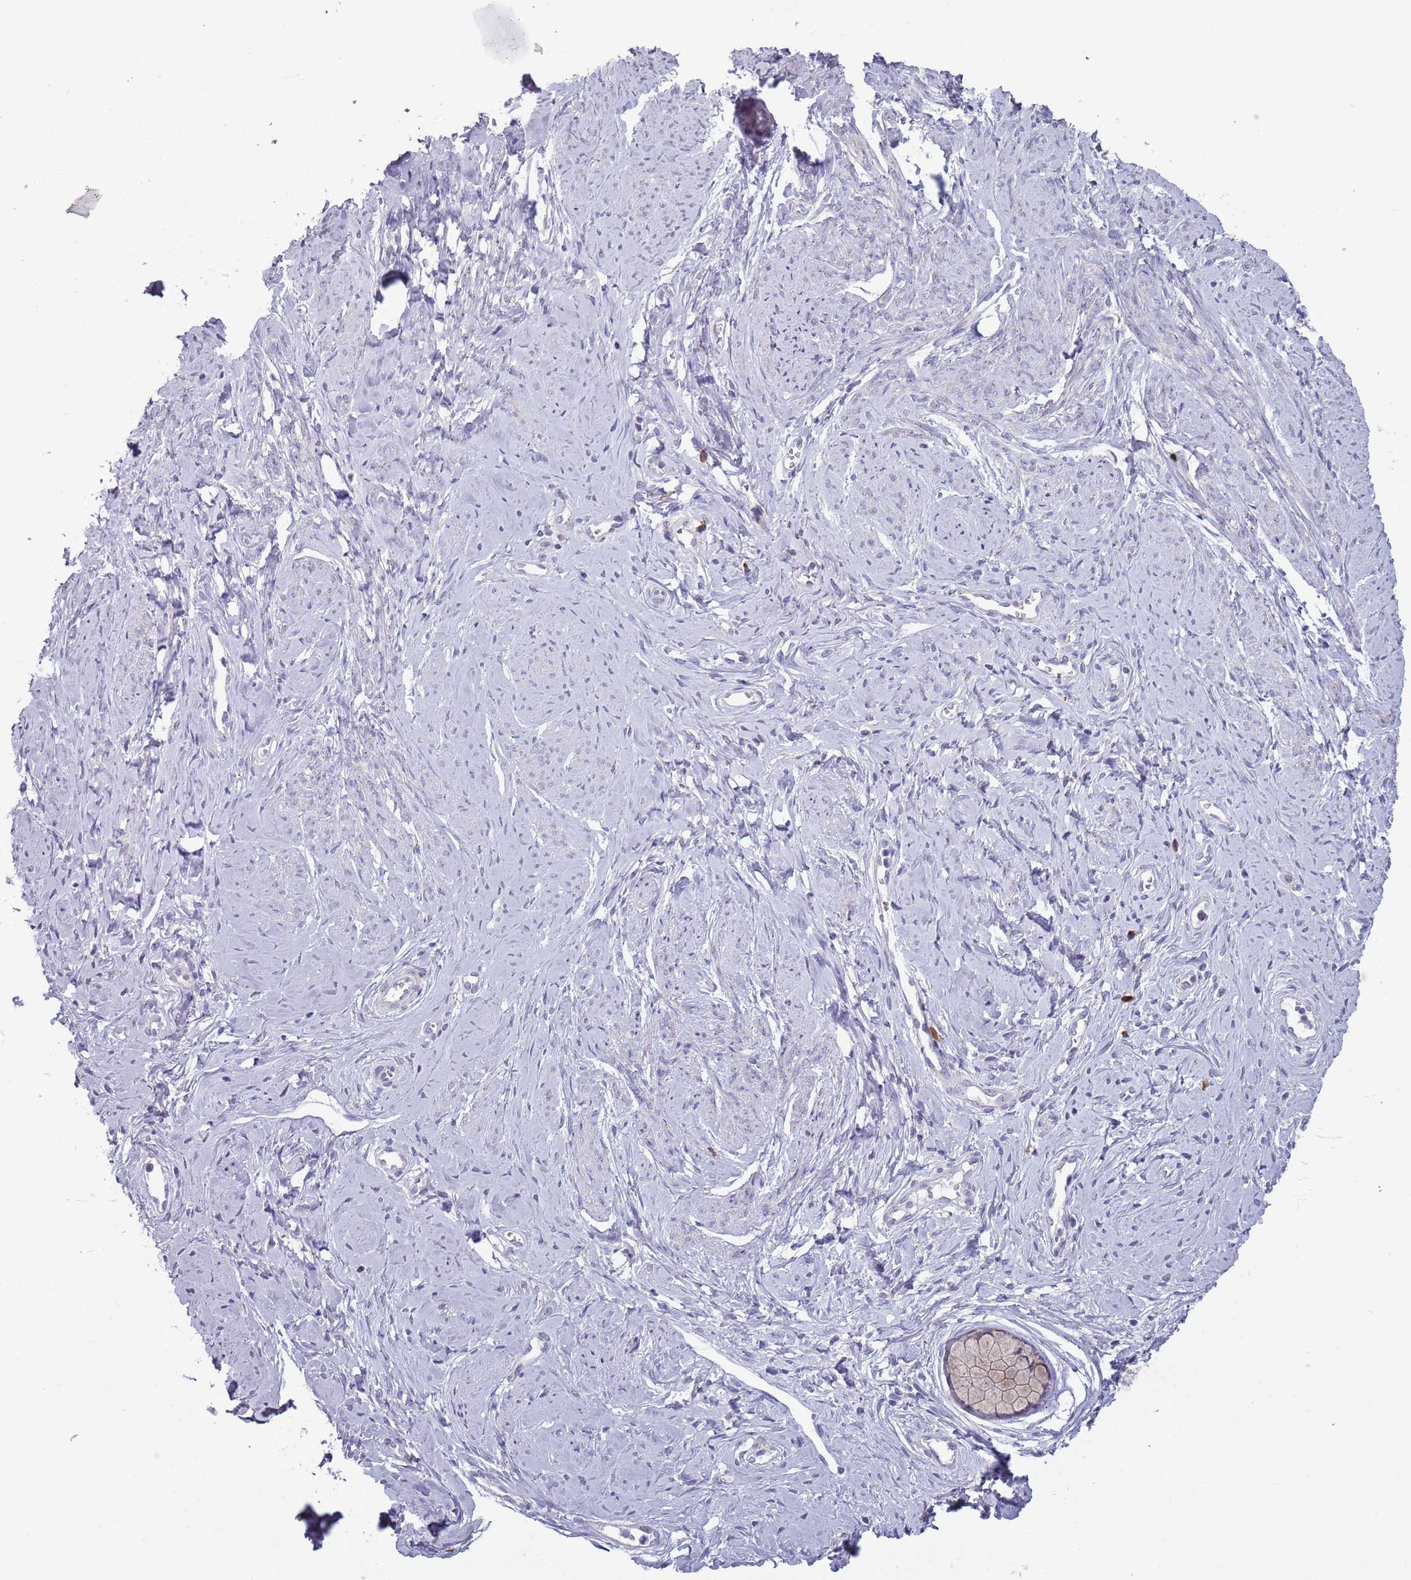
{"staining": {"intensity": "weak", "quantity": ">75%", "location": "cytoplasmic/membranous"}, "tissue": "cervix", "cell_type": "Glandular cells", "image_type": "normal", "snomed": [{"axis": "morphology", "description": "Normal tissue, NOS"}, {"axis": "topography", "description": "Cervix"}], "caption": "Immunohistochemical staining of unremarkable cervix exhibits >75% levels of weak cytoplasmic/membranous protein staining in about >75% of glandular cells. The protein of interest is stained brown, and the nuclei are stained in blue (DAB (3,3'-diaminobenzidine) IHC with brightfield microscopy, high magnification).", "gene": "LTB", "patient": {"sex": "female", "age": 42}}